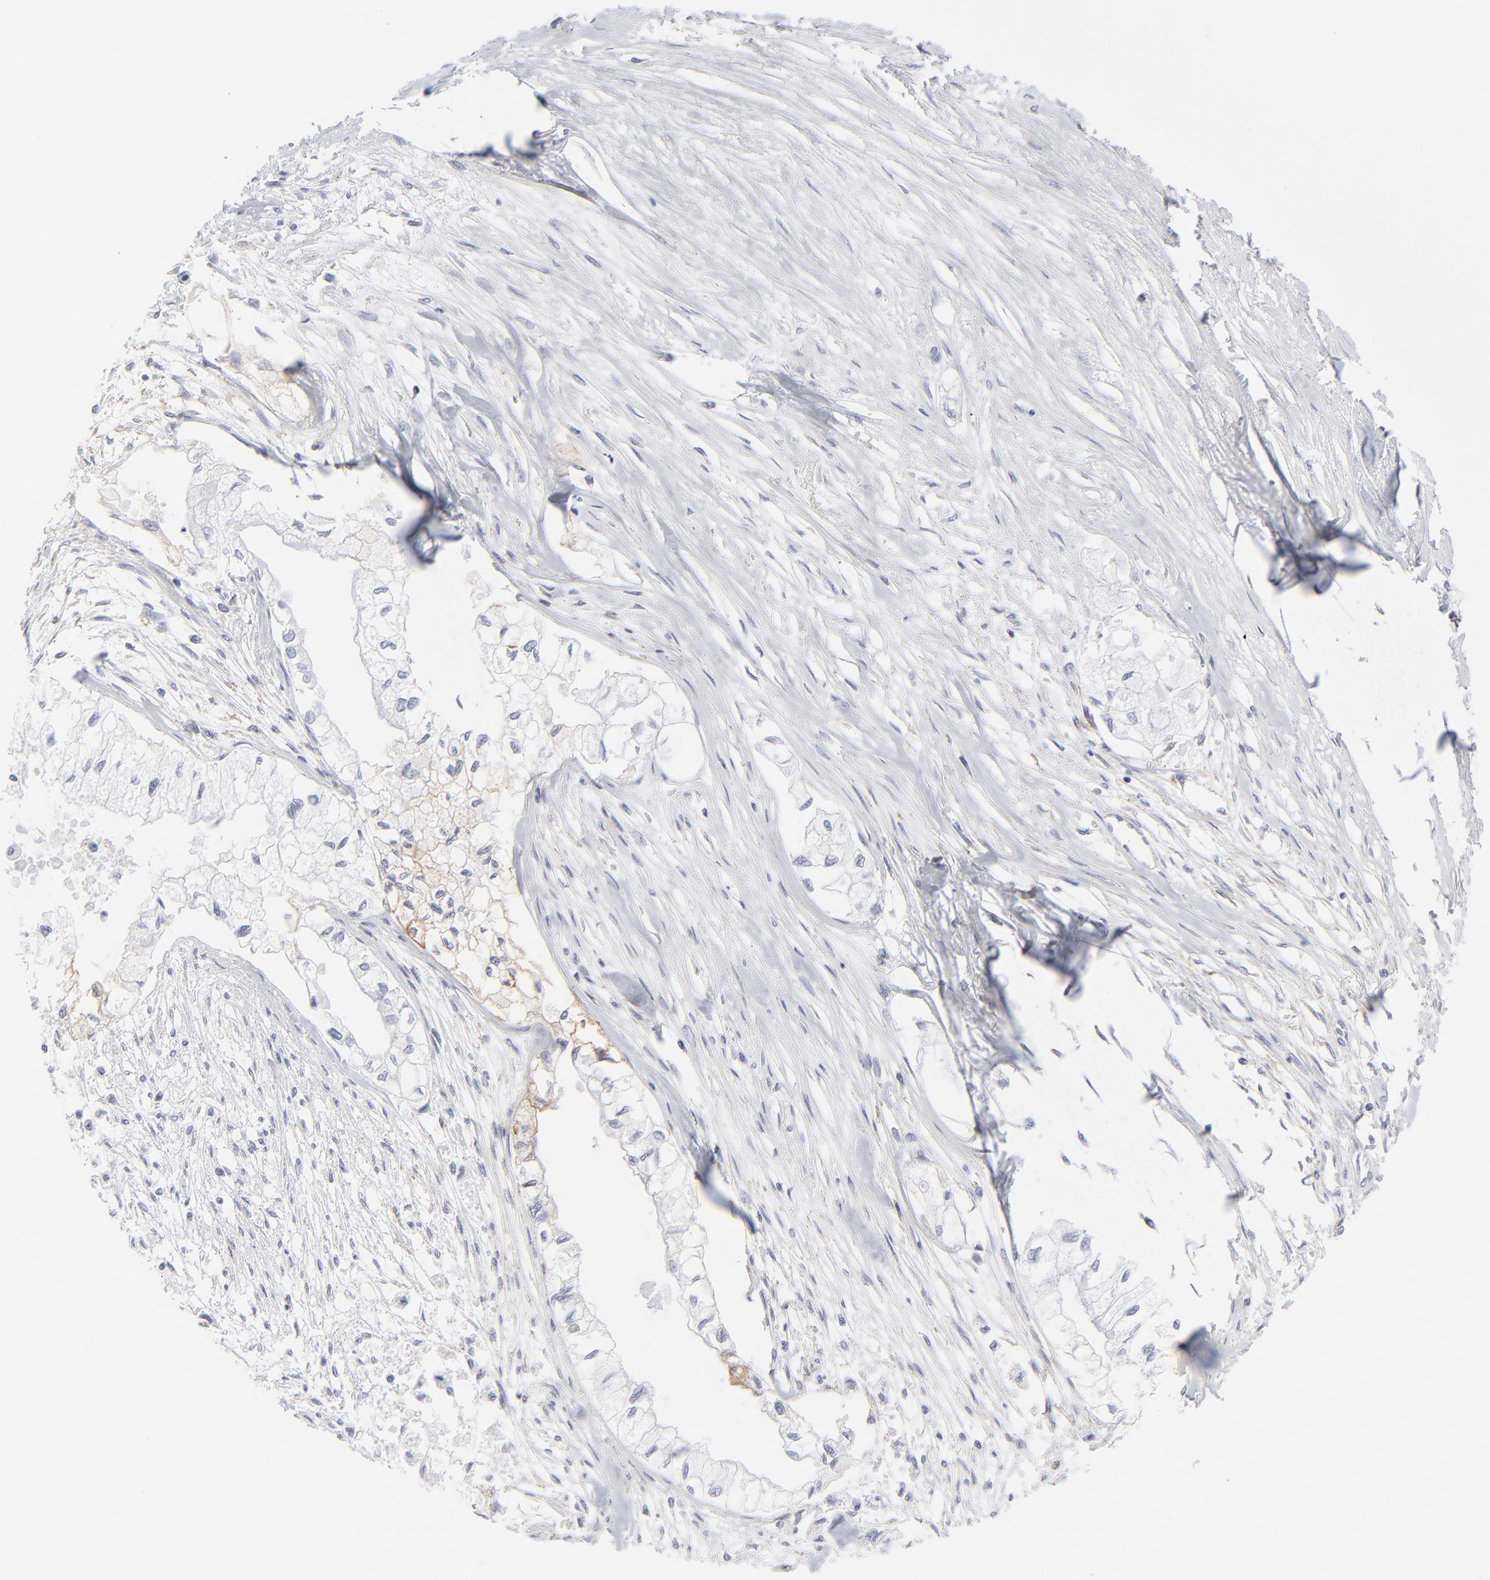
{"staining": {"intensity": "negative", "quantity": "none", "location": "none"}, "tissue": "pancreatic cancer", "cell_type": "Tumor cells", "image_type": "cancer", "snomed": [{"axis": "morphology", "description": "Adenocarcinoma, NOS"}, {"axis": "topography", "description": "Pancreas"}], "caption": "A high-resolution image shows immunohistochemistry (IHC) staining of pancreatic cancer, which reveals no significant positivity in tumor cells.", "gene": "AURKA", "patient": {"sex": "male", "age": 79}}